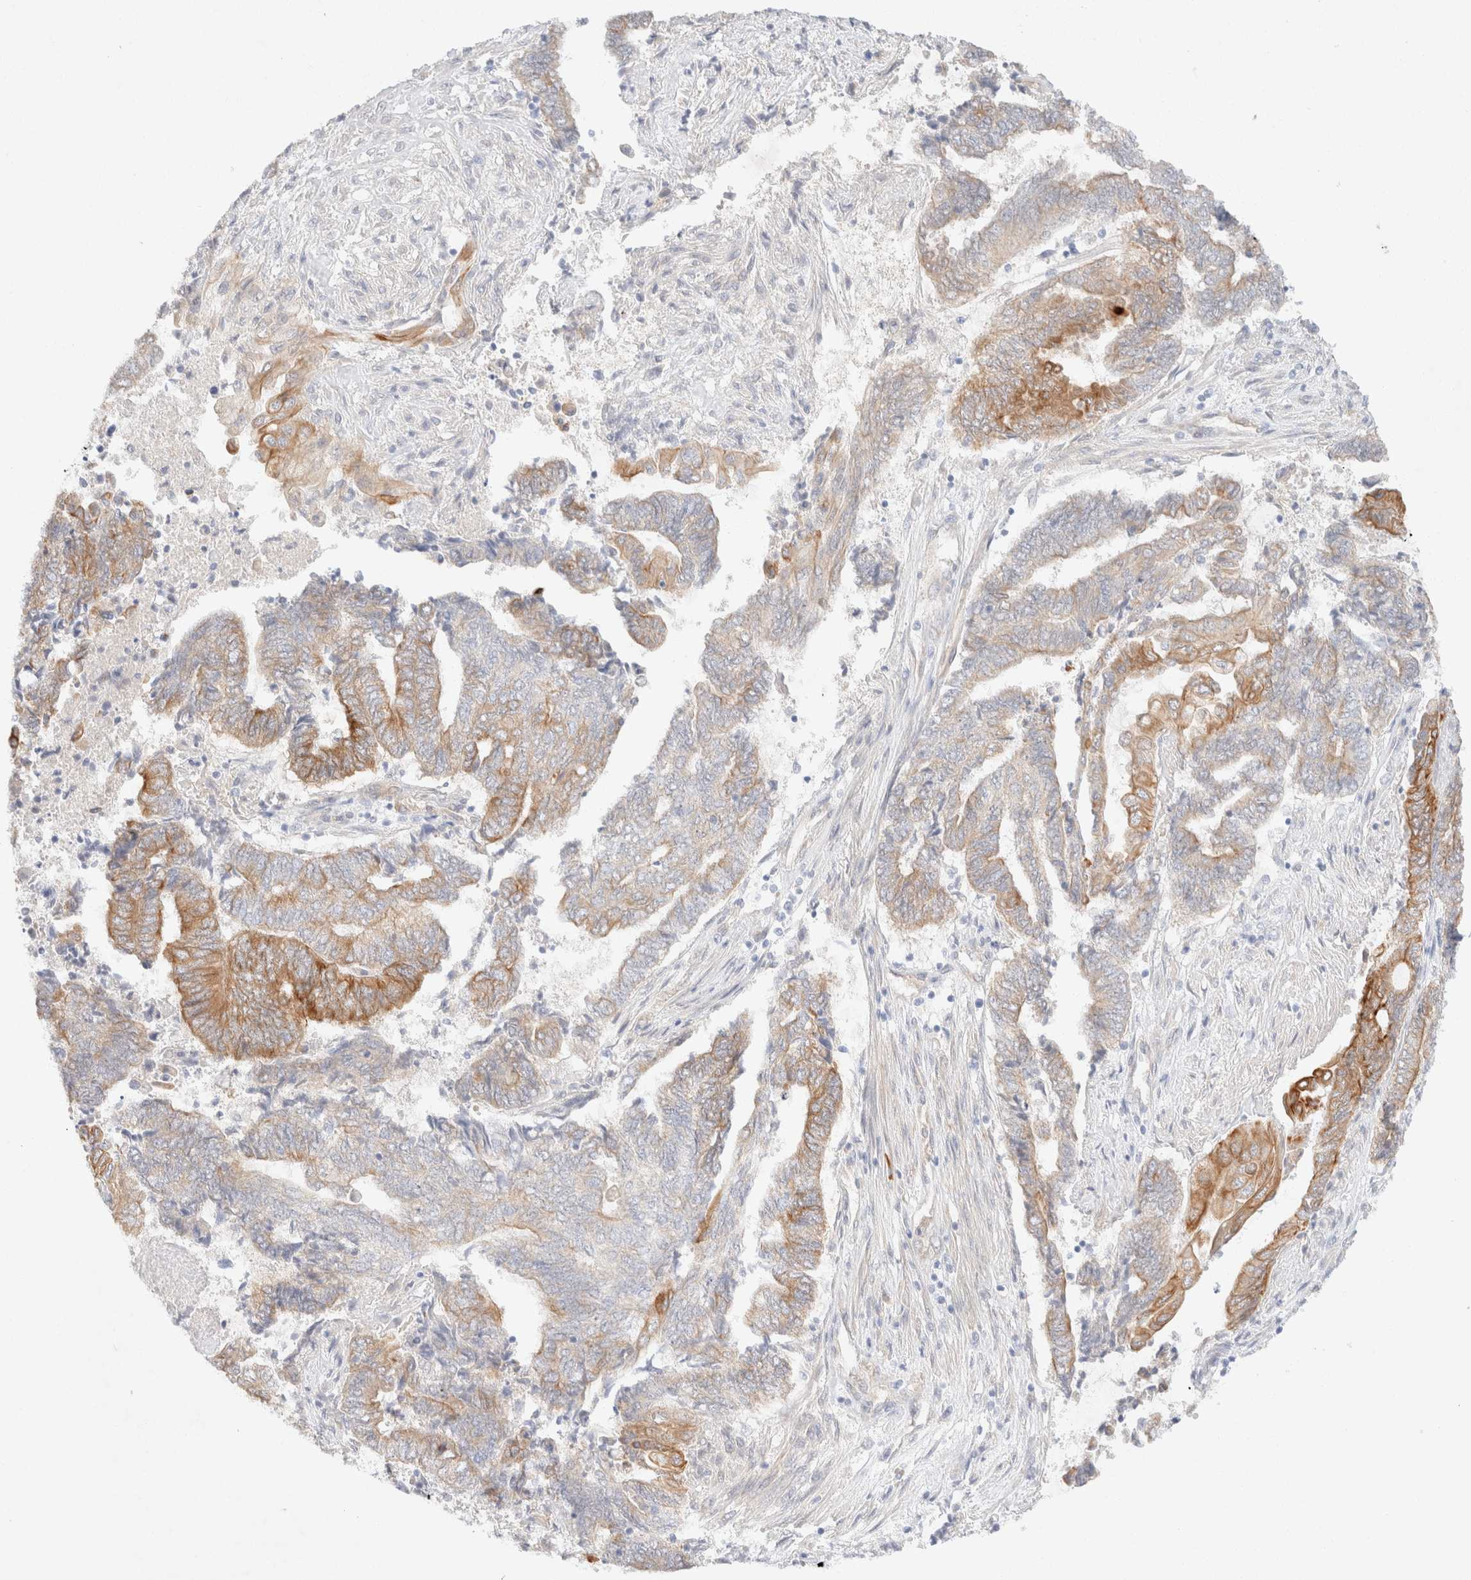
{"staining": {"intensity": "moderate", "quantity": "25%-75%", "location": "cytoplasmic/membranous"}, "tissue": "endometrial cancer", "cell_type": "Tumor cells", "image_type": "cancer", "snomed": [{"axis": "morphology", "description": "Adenocarcinoma, NOS"}, {"axis": "topography", "description": "Uterus"}, {"axis": "topography", "description": "Endometrium"}], "caption": "This photomicrograph shows IHC staining of human endometrial adenocarcinoma, with medium moderate cytoplasmic/membranous expression in approximately 25%-75% of tumor cells.", "gene": "CSNK1E", "patient": {"sex": "female", "age": 70}}